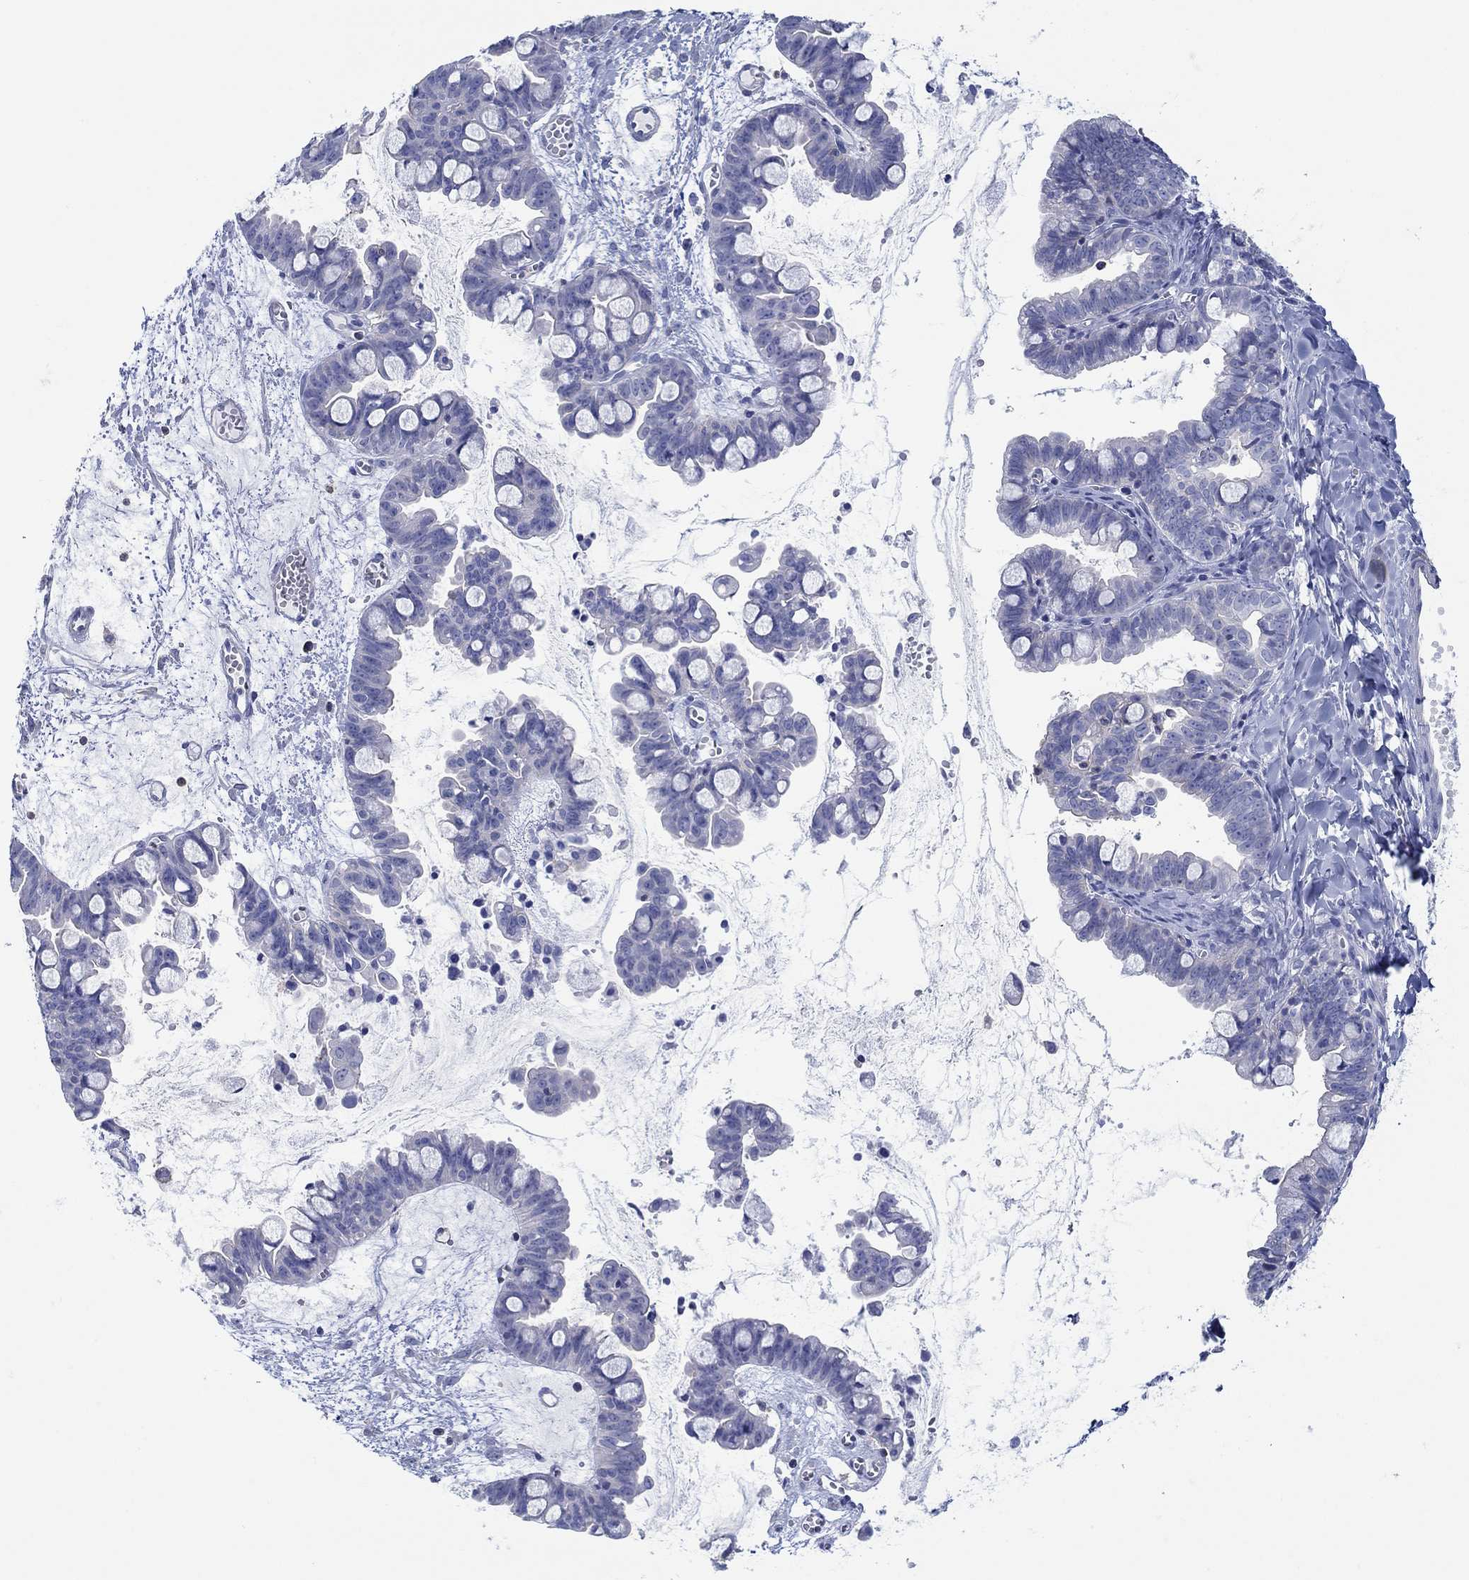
{"staining": {"intensity": "negative", "quantity": "none", "location": "none"}, "tissue": "ovarian cancer", "cell_type": "Tumor cells", "image_type": "cancer", "snomed": [{"axis": "morphology", "description": "Cystadenocarcinoma, mucinous, NOS"}, {"axis": "topography", "description": "Ovary"}], "caption": "High magnification brightfield microscopy of ovarian cancer stained with DAB (brown) and counterstained with hematoxylin (blue): tumor cells show no significant staining.", "gene": "PPIL6", "patient": {"sex": "female", "age": 63}}